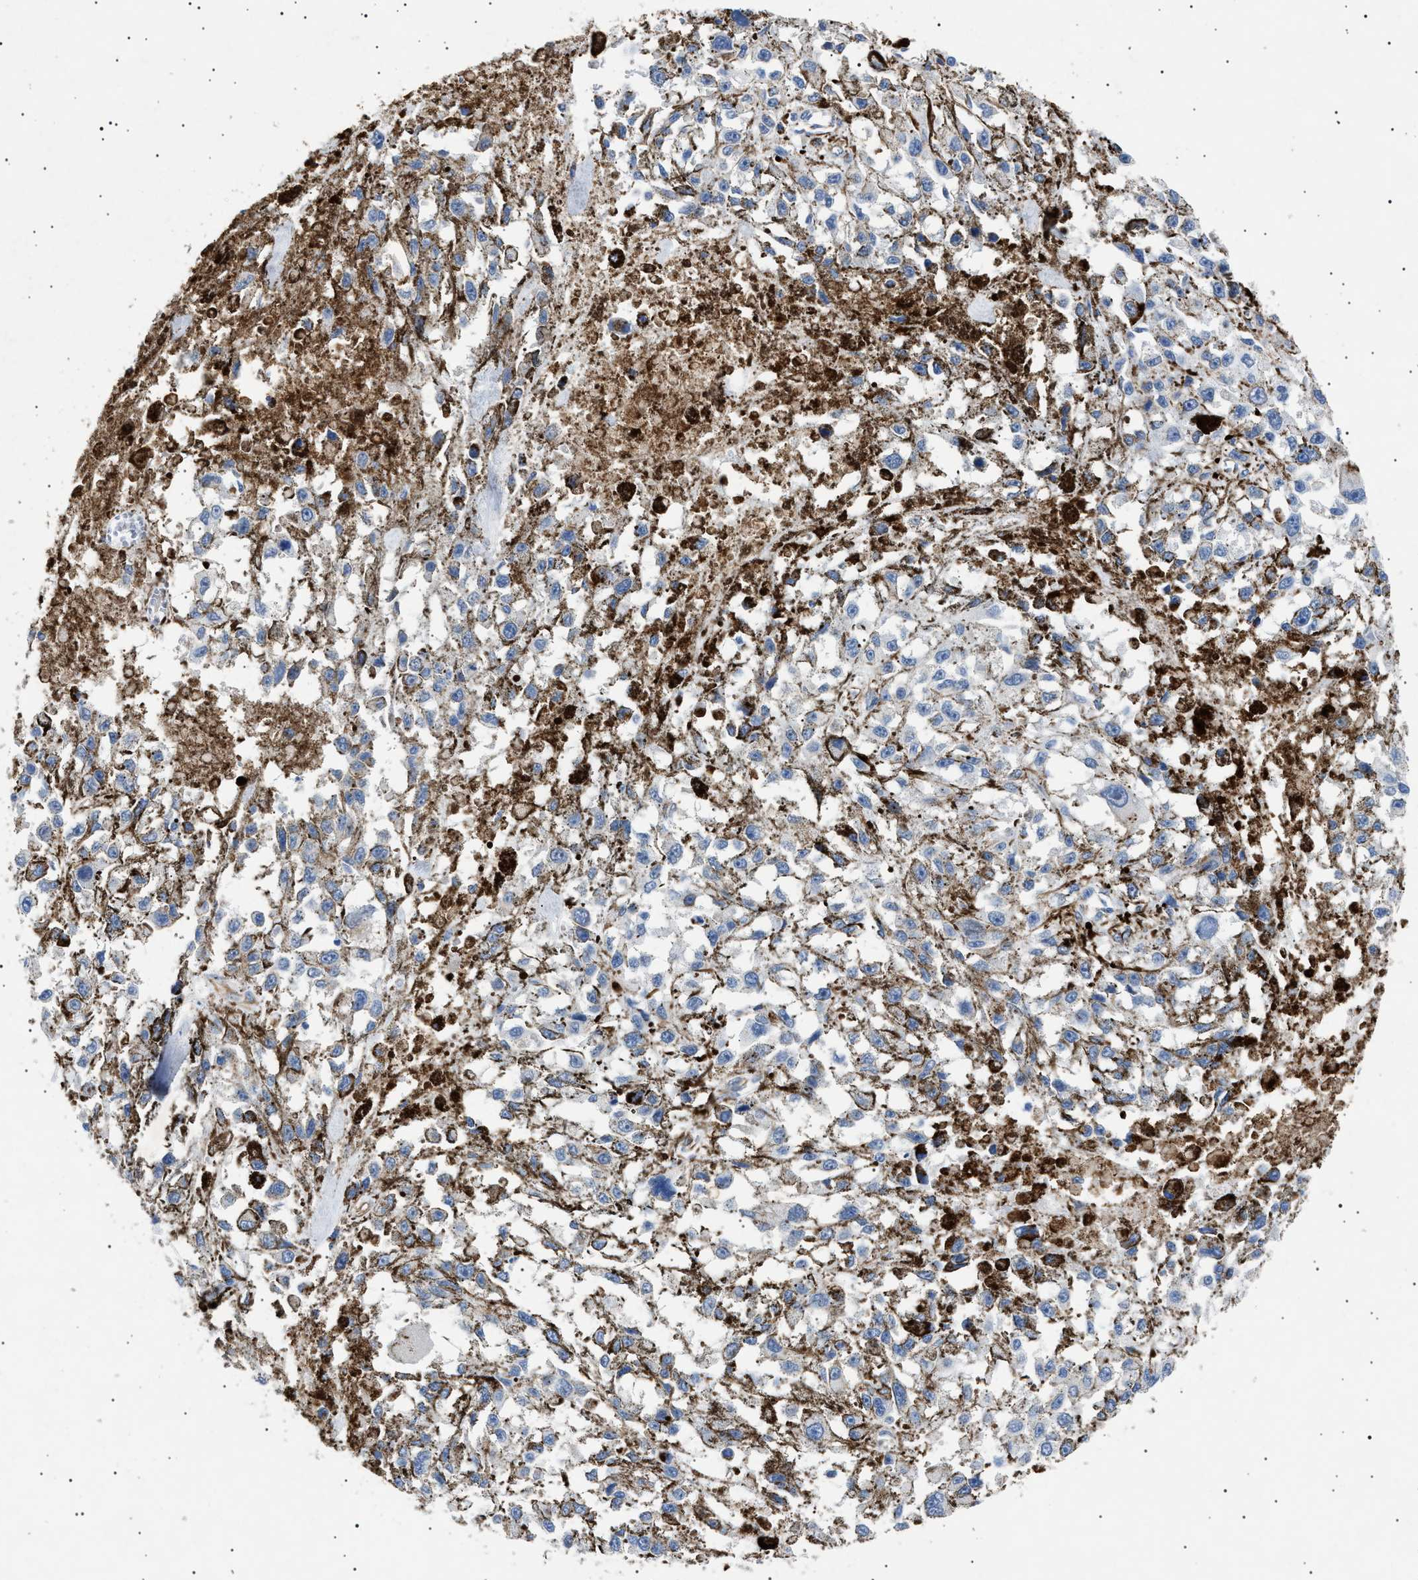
{"staining": {"intensity": "moderate", "quantity": "<25%", "location": "cytoplasmic/membranous"}, "tissue": "melanoma", "cell_type": "Tumor cells", "image_type": "cancer", "snomed": [{"axis": "morphology", "description": "Malignant melanoma, Metastatic site"}, {"axis": "topography", "description": "Lymph node"}], "caption": "DAB immunohistochemical staining of malignant melanoma (metastatic site) exhibits moderate cytoplasmic/membranous protein positivity in approximately <25% of tumor cells. (Stains: DAB (3,3'-diaminobenzidine) in brown, nuclei in blue, Microscopy: brightfield microscopy at high magnification).", "gene": "OLFML2A", "patient": {"sex": "male", "age": 59}}